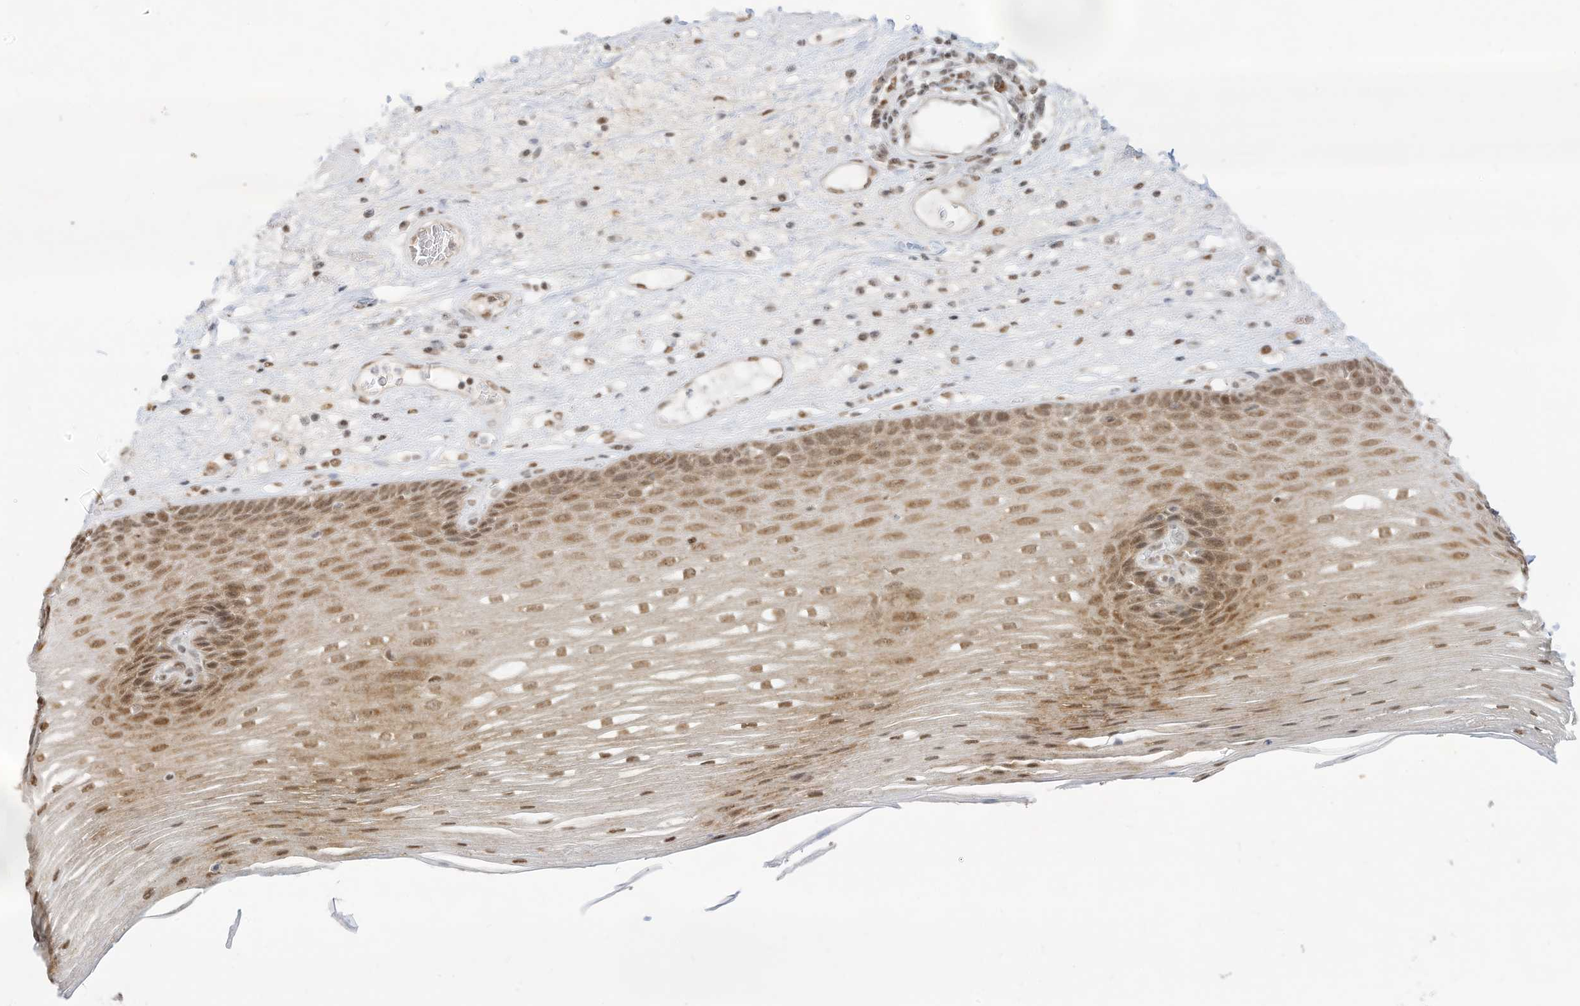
{"staining": {"intensity": "moderate", "quantity": ">75%", "location": "cytoplasmic/membranous,nuclear"}, "tissue": "esophagus", "cell_type": "Squamous epithelial cells", "image_type": "normal", "snomed": [{"axis": "morphology", "description": "Normal tissue, NOS"}, {"axis": "topography", "description": "Esophagus"}], "caption": "Protein expression analysis of unremarkable esophagus reveals moderate cytoplasmic/membranous,nuclear staining in approximately >75% of squamous epithelial cells. The protein of interest is stained brown, and the nuclei are stained in blue (DAB IHC with brightfield microscopy, high magnification).", "gene": "NHSL1", "patient": {"sex": "male", "age": 62}}